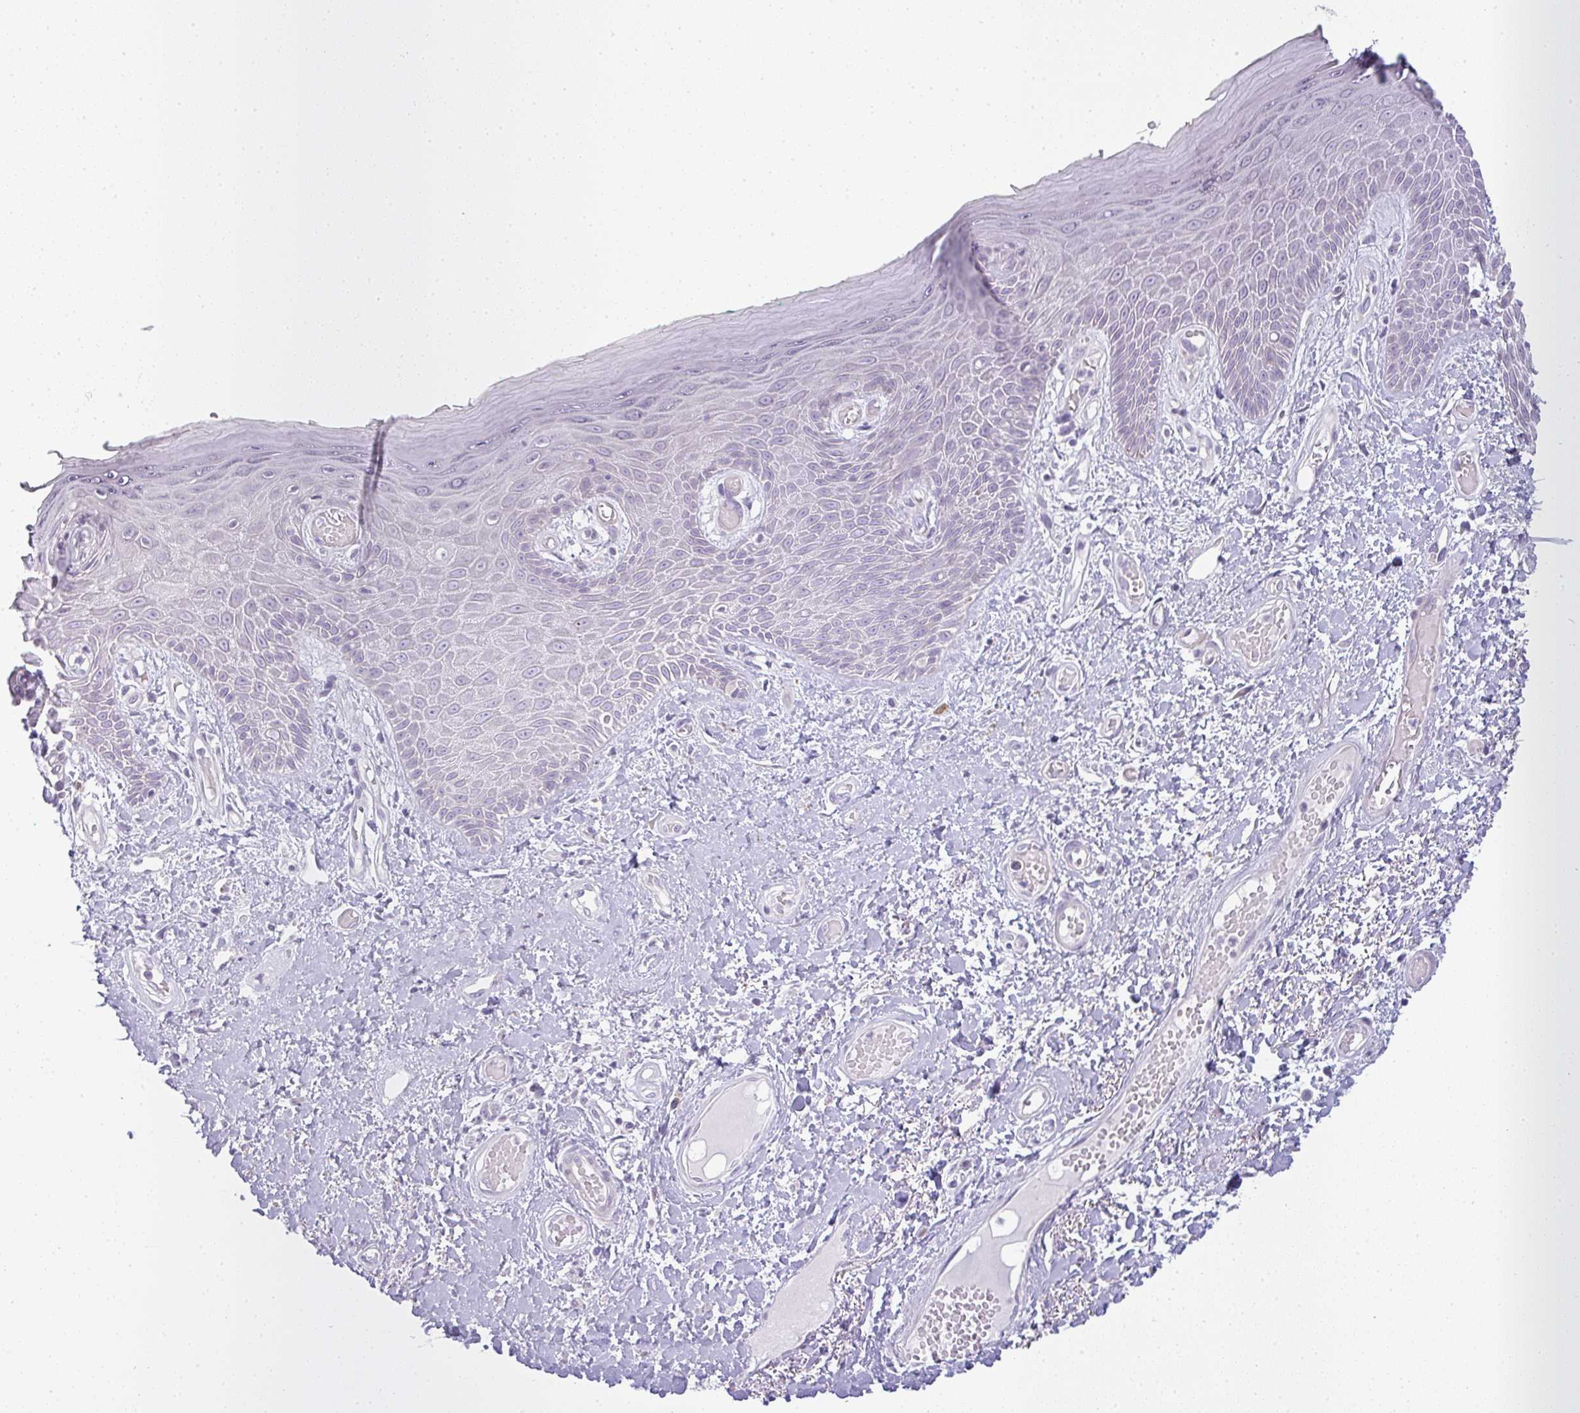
{"staining": {"intensity": "strong", "quantity": "<25%", "location": "cytoplasmic/membranous"}, "tissue": "skin", "cell_type": "Epidermal cells", "image_type": "normal", "snomed": [{"axis": "morphology", "description": "Normal tissue, NOS"}, {"axis": "topography", "description": "Anal"}, {"axis": "topography", "description": "Peripheral nerve tissue"}], "caption": "Immunohistochemistry (IHC) of normal human skin reveals medium levels of strong cytoplasmic/membranous staining in approximately <25% of epidermal cells.", "gene": "SIRPB2", "patient": {"sex": "male", "age": 78}}